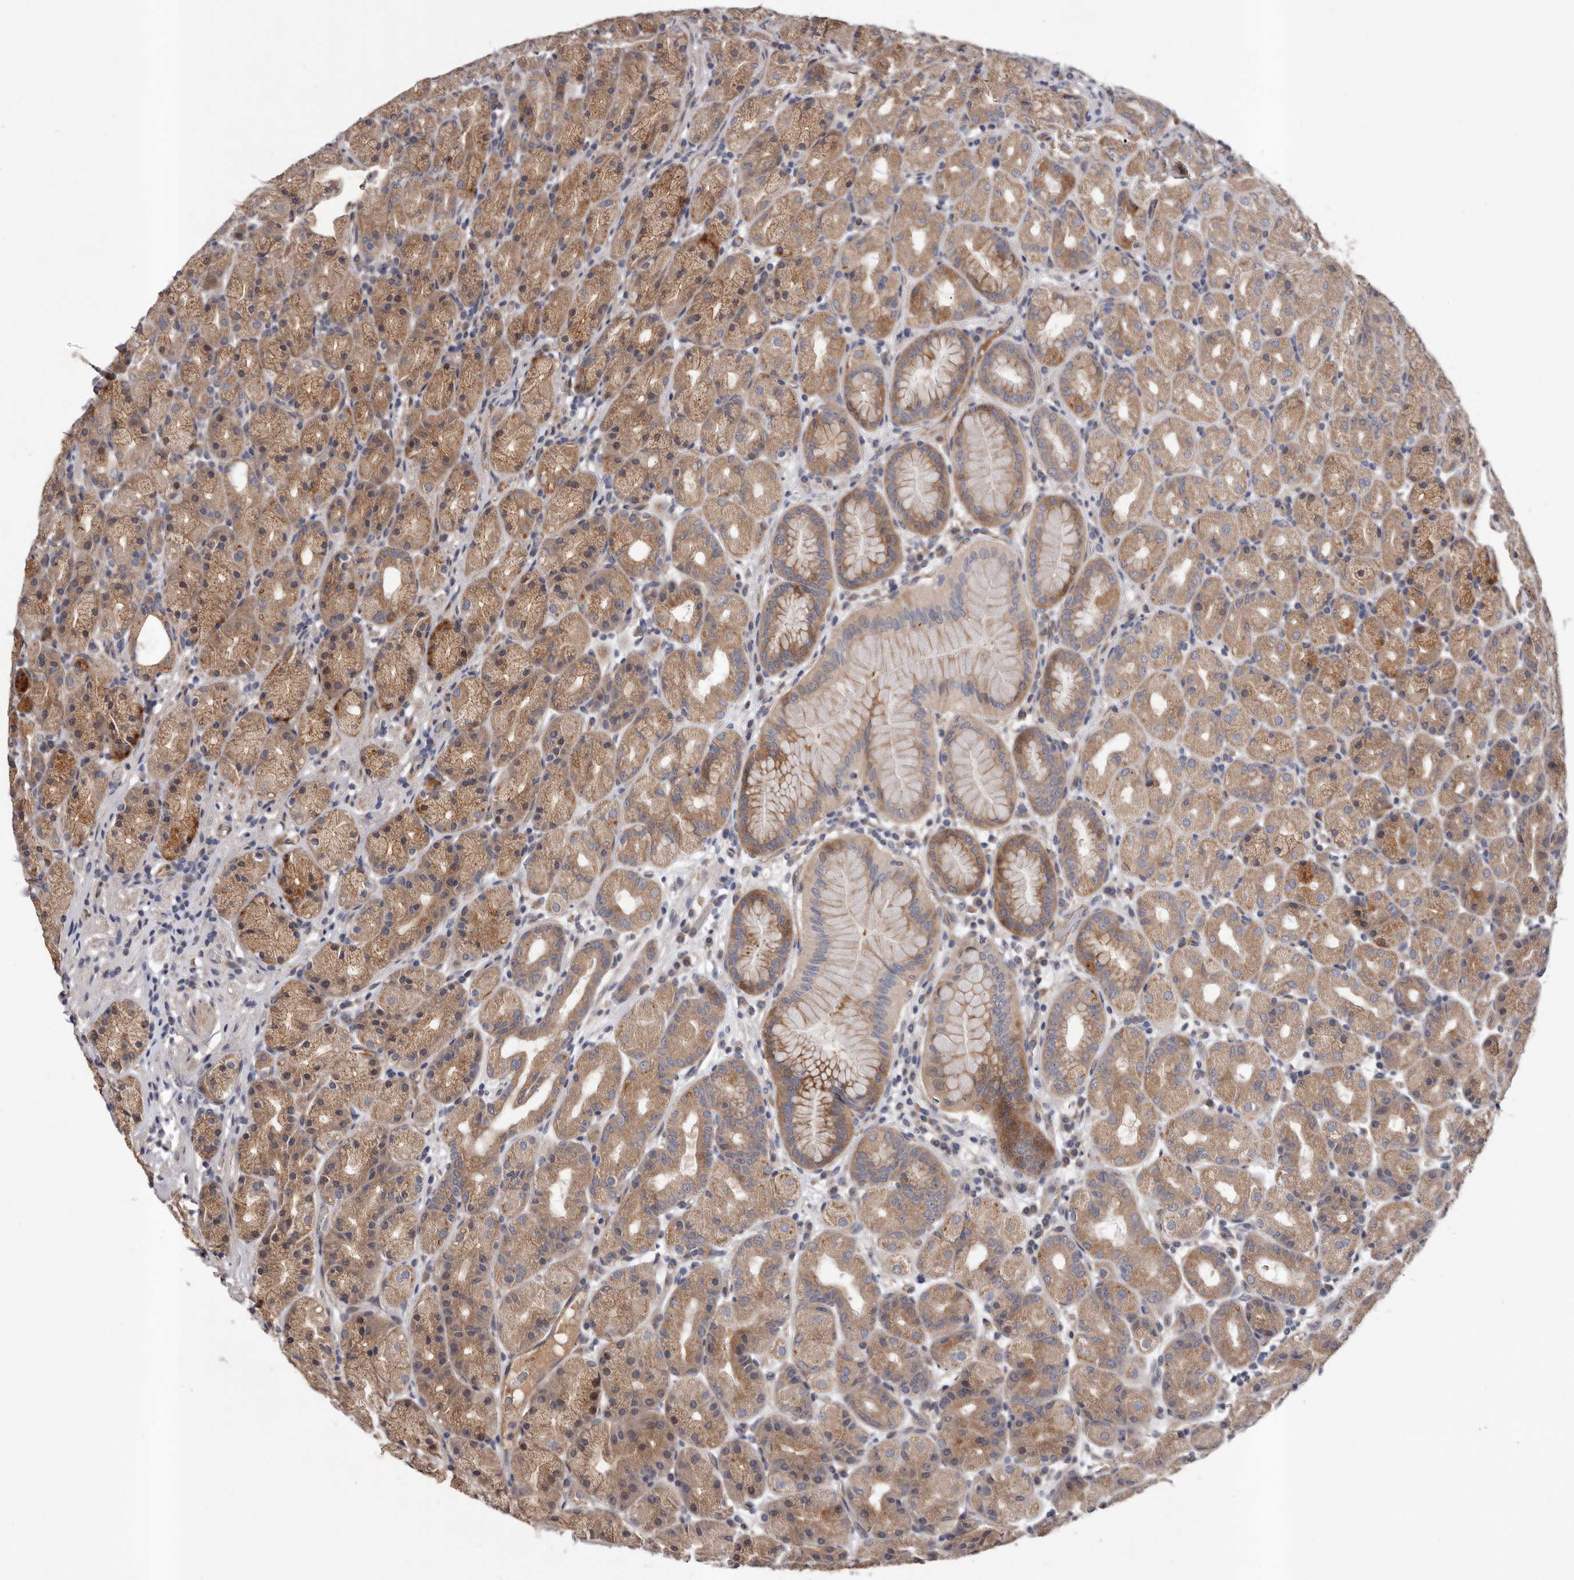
{"staining": {"intensity": "moderate", "quantity": ">75%", "location": "cytoplasmic/membranous"}, "tissue": "stomach", "cell_type": "Glandular cells", "image_type": "normal", "snomed": [{"axis": "morphology", "description": "Normal tissue, NOS"}, {"axis": "topography", "description": "Stomach, upper"}], "caption": "Immunohistochemistry (DAB (3,3'-diaminobenzidine)) staining of normal stomach shows moderate cytoplasmic/membranous protein staining in about >75% of glandular cells.", "gene": "PRKD1", "patient": {"sex": "male", "age": 68}}